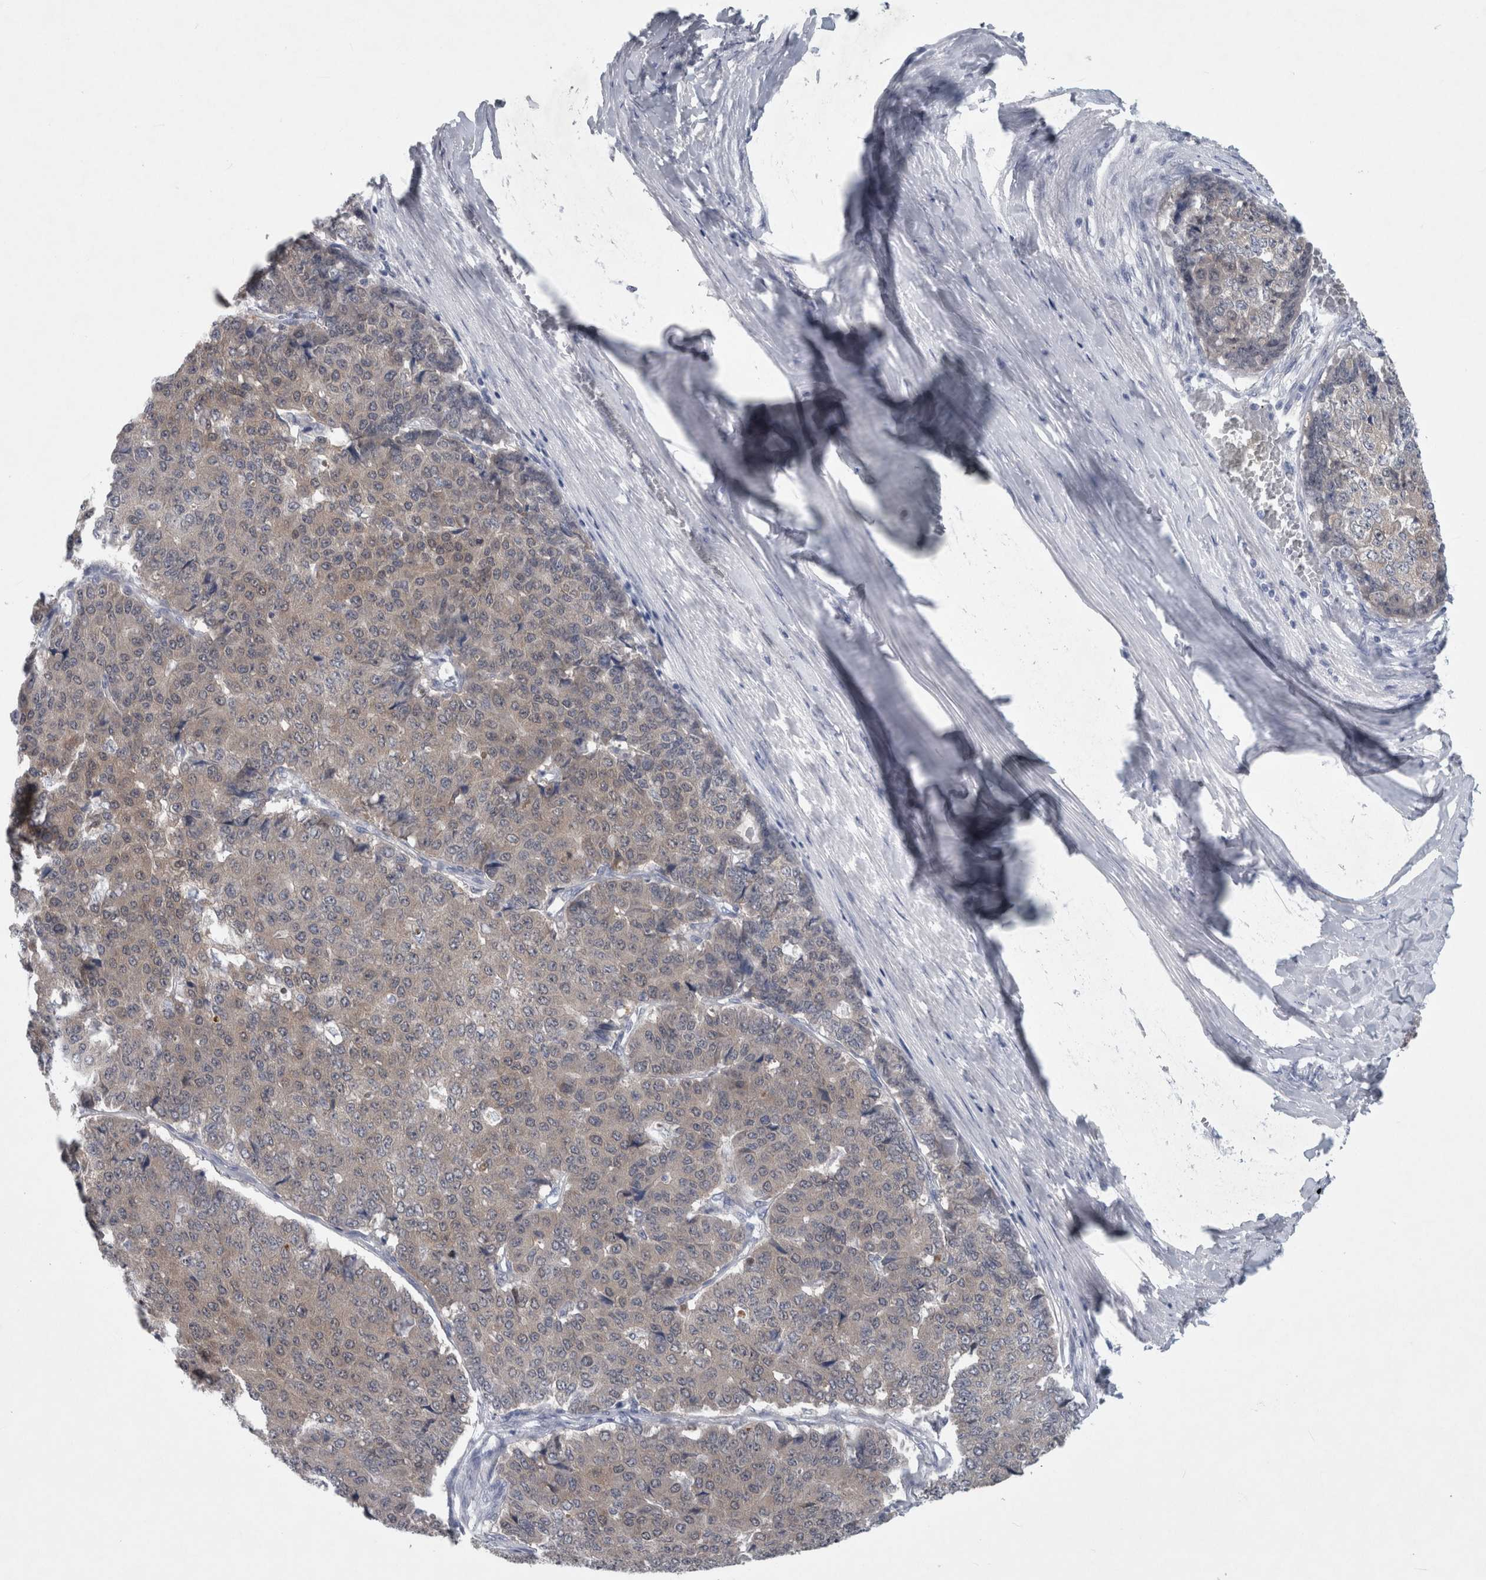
{"staining": {"intensity": "negative", "quantity": "none", "location": "none"}, "tissue": "pancreatic cancer", "cell_type": "Tumor cells", "image_type": "cancer", "snomed": [{"axis": "morphology", "description": "Adenocarcinoma, NOS"}, {"axis": "topography", "description": "Pancreas"}], "caption": "Immunohistochemistry of pancreatic adenocarcinoma demonstrates no positivity in tumor cells.", "gene": "FAM83H", "patient": {"sex": "male", "age": 50}}